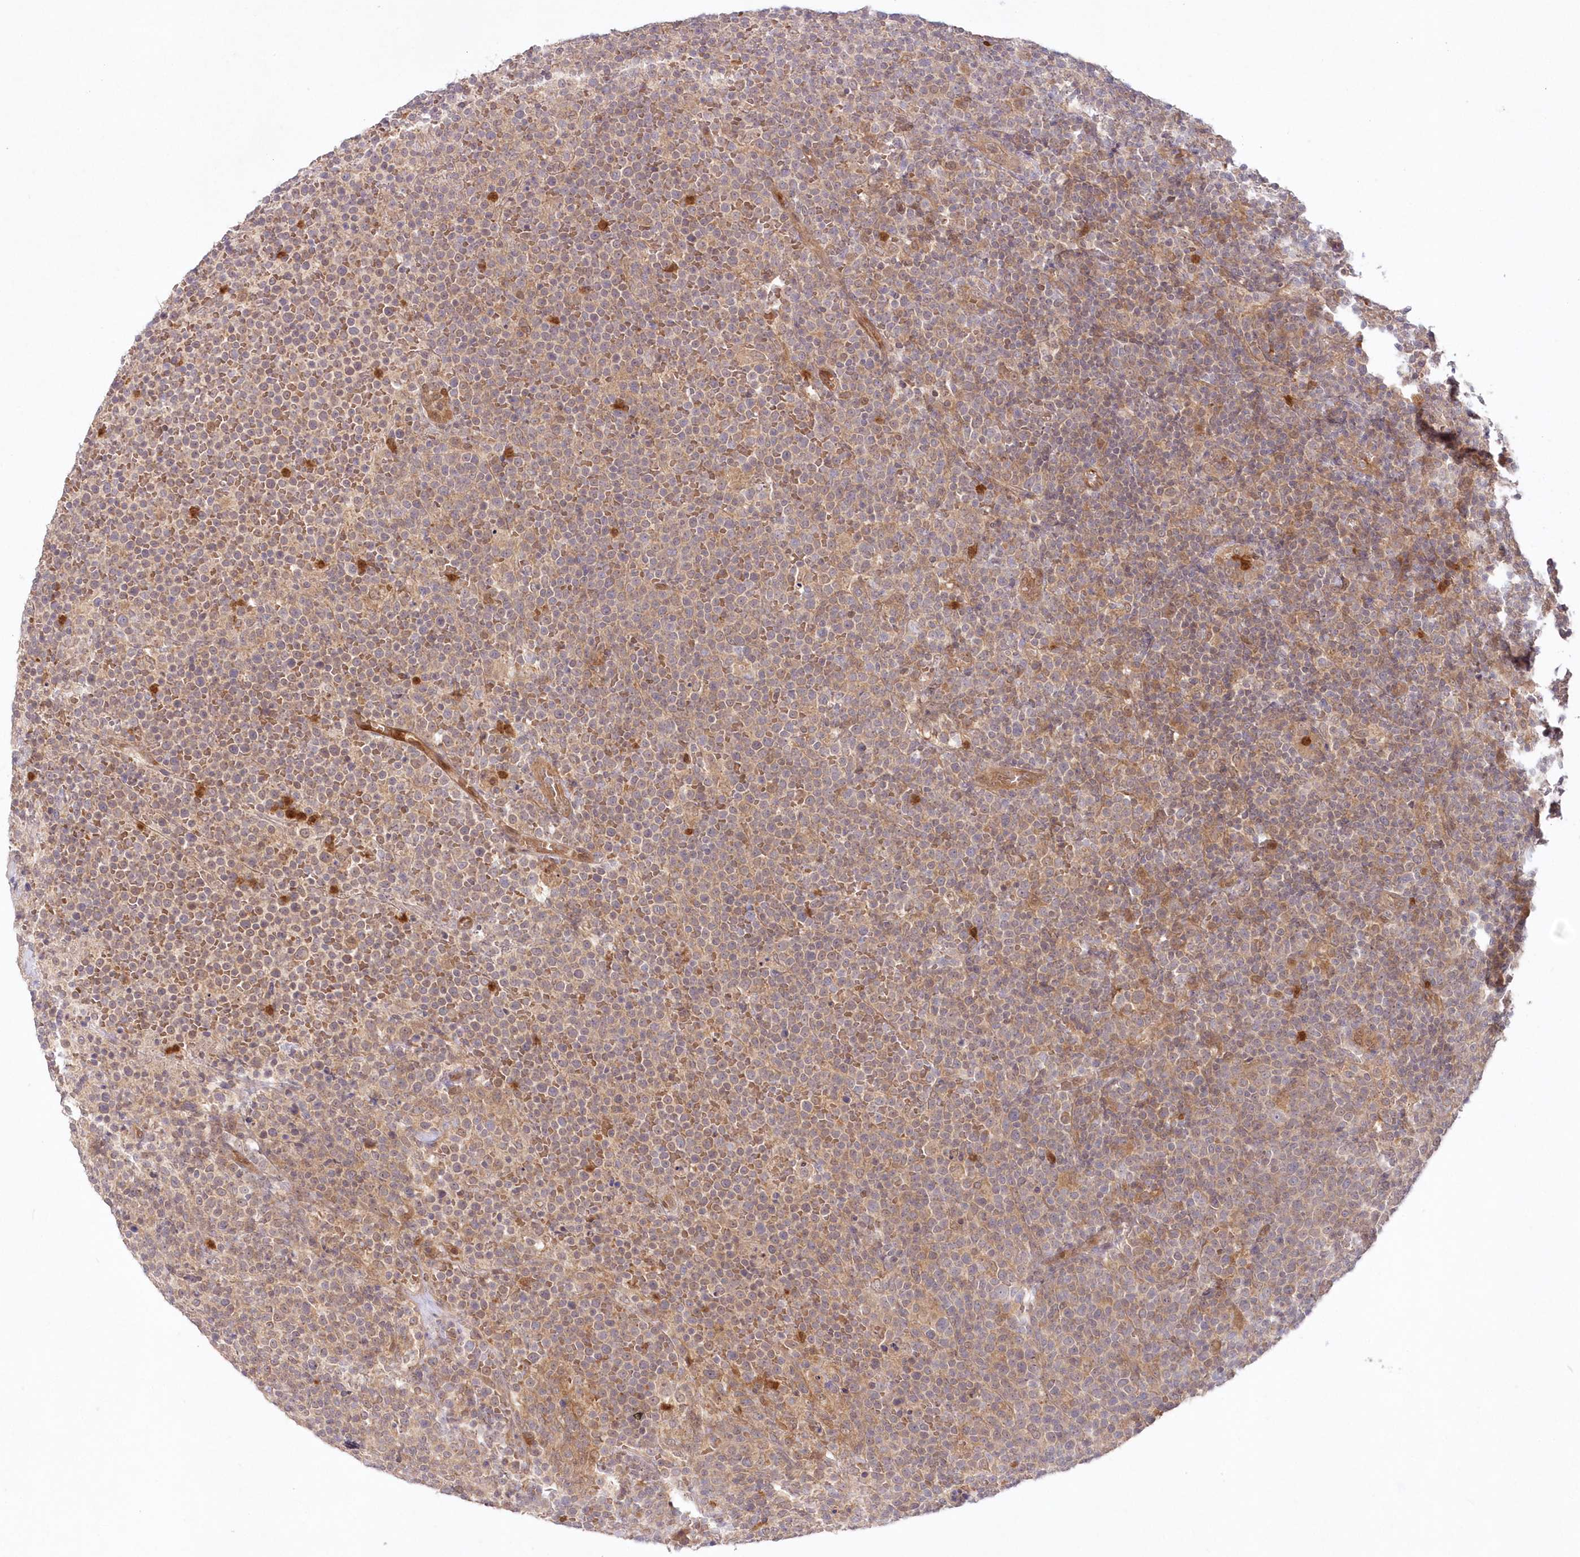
{"staining": {"intensity": "weak", "quantity": ">75%", "location": "cytoplasmic/membranous"}, "tissue": "lymphoma", "cell_type": "Tumor cells", "image_type": "cancer", "snomed": [{"axis": "morphology", "description": "Malignant lymphoma, non-Hodgkin's type, High grade"}, {"axis": "topography", "description": "Lymph node"}], "caption": "IHC (DAB (3,3'-diaminobenzidine)) staining of malignant lymphoma, non-Hodgkin's type (high-grade) reveals weak cytoplasmic/membranous protein staining in approximately >75% of tumor cells. Immunohistochemistry stains the protein of interest in brown and the nuclei are stained blue.", "gene": "GBE1", "patient": {"sex": "male", "age": 61}}